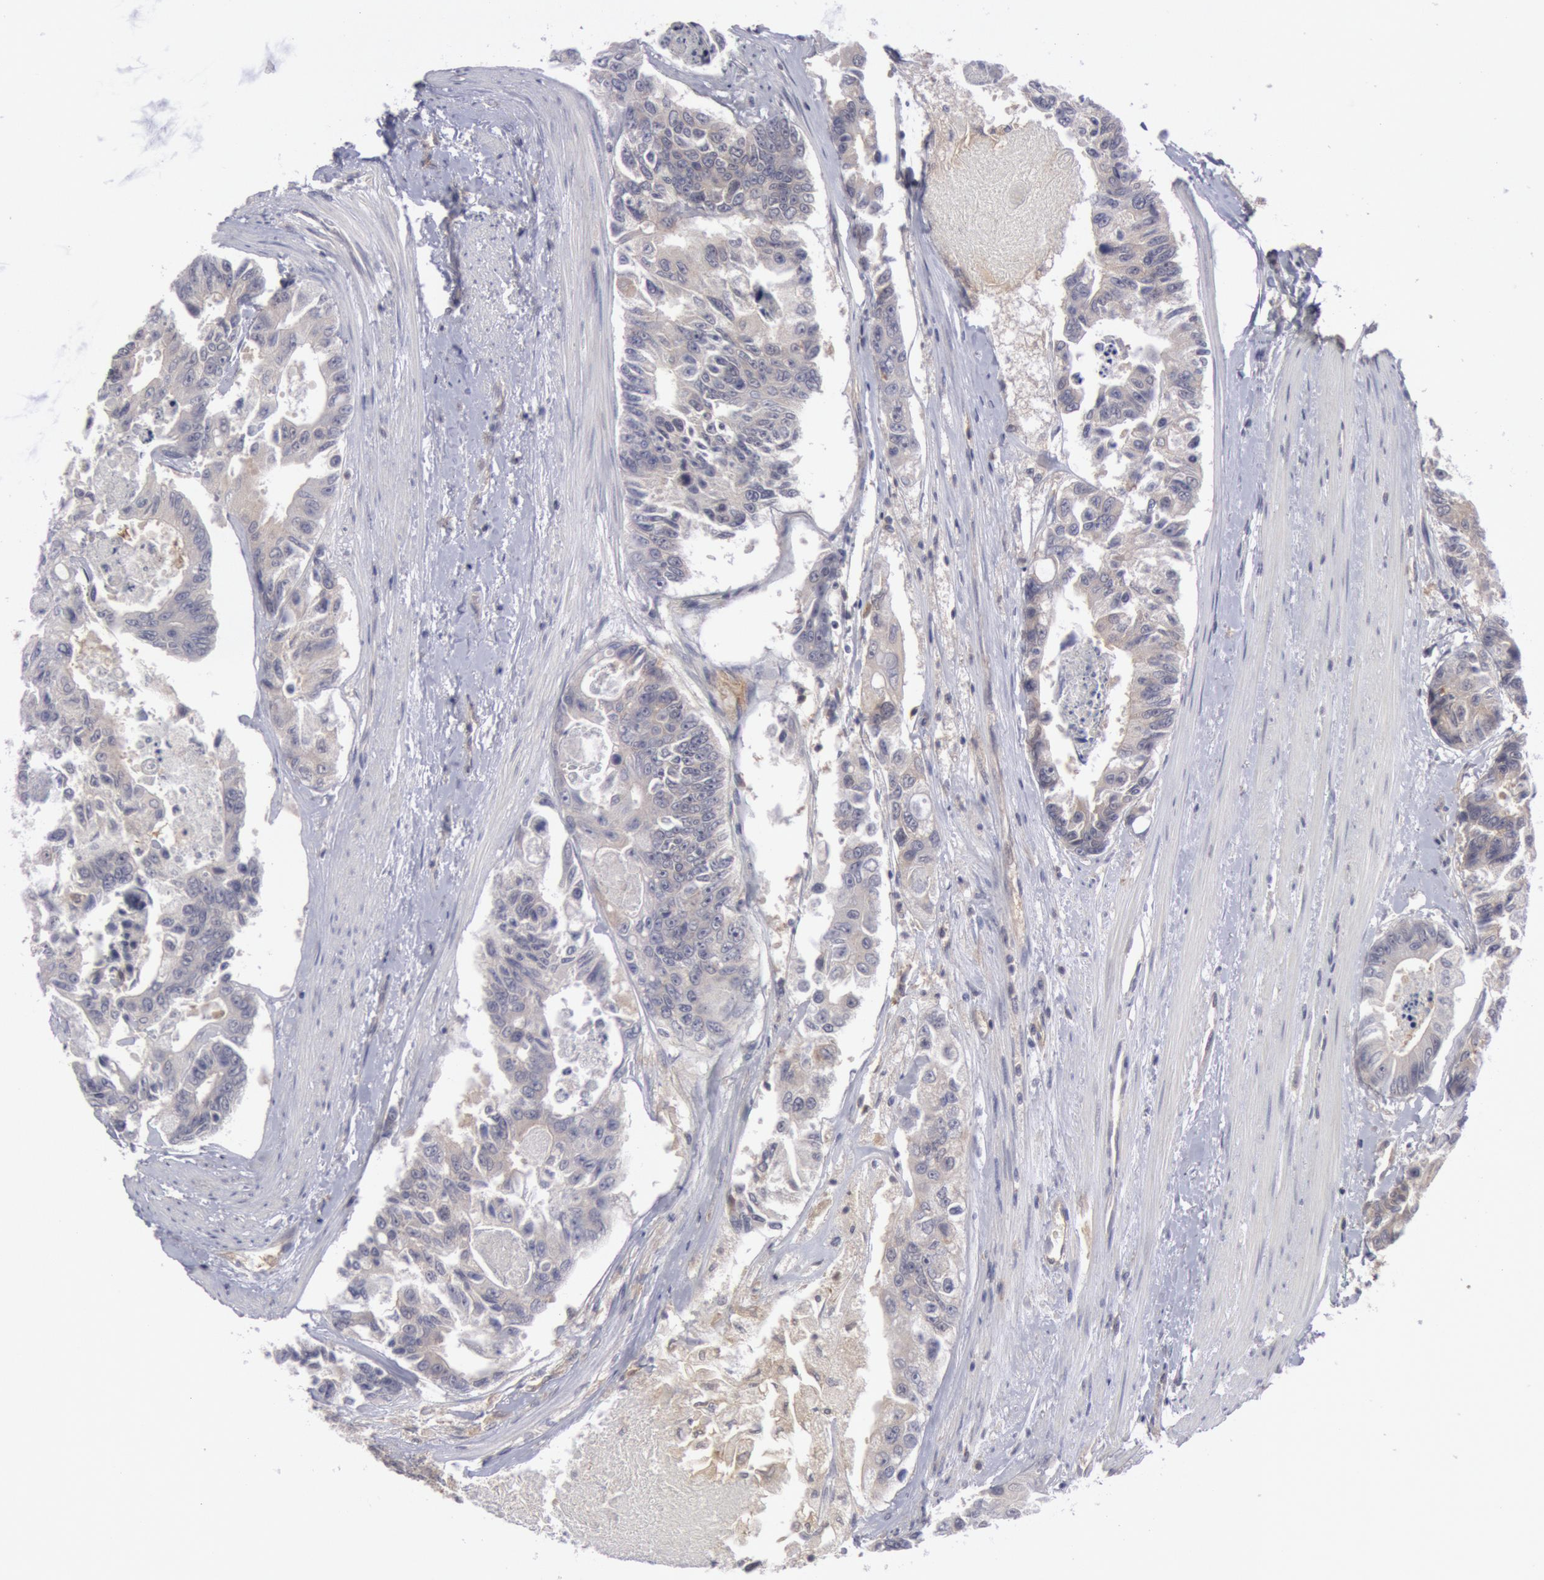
{"staining": {"intensity": "weak", "quantity": ">75%", "location": "cytoplasmic/membranous"}, "tissue": "colorectal cancer", "cell_type": "Tumor cells", "image_type": "cancer", "snomed": [{"axis": "morphology", "description": "Adenocarcinoma, NOS"}, {"axis": "topography", "description": "Colon"}], "caption": "Brown immunohistochemical staining in human colorectal adenocarcinoma reveals weak cytoplasmic/membranous positivity in approximately >75% of tumor cells. (DAB (3,3'-diaminobenzidine) IHC, brown staining for protein, blue staining for nuclei).", "gene": "IKBKB", "patient": {"sex": "female", "age": 86}}